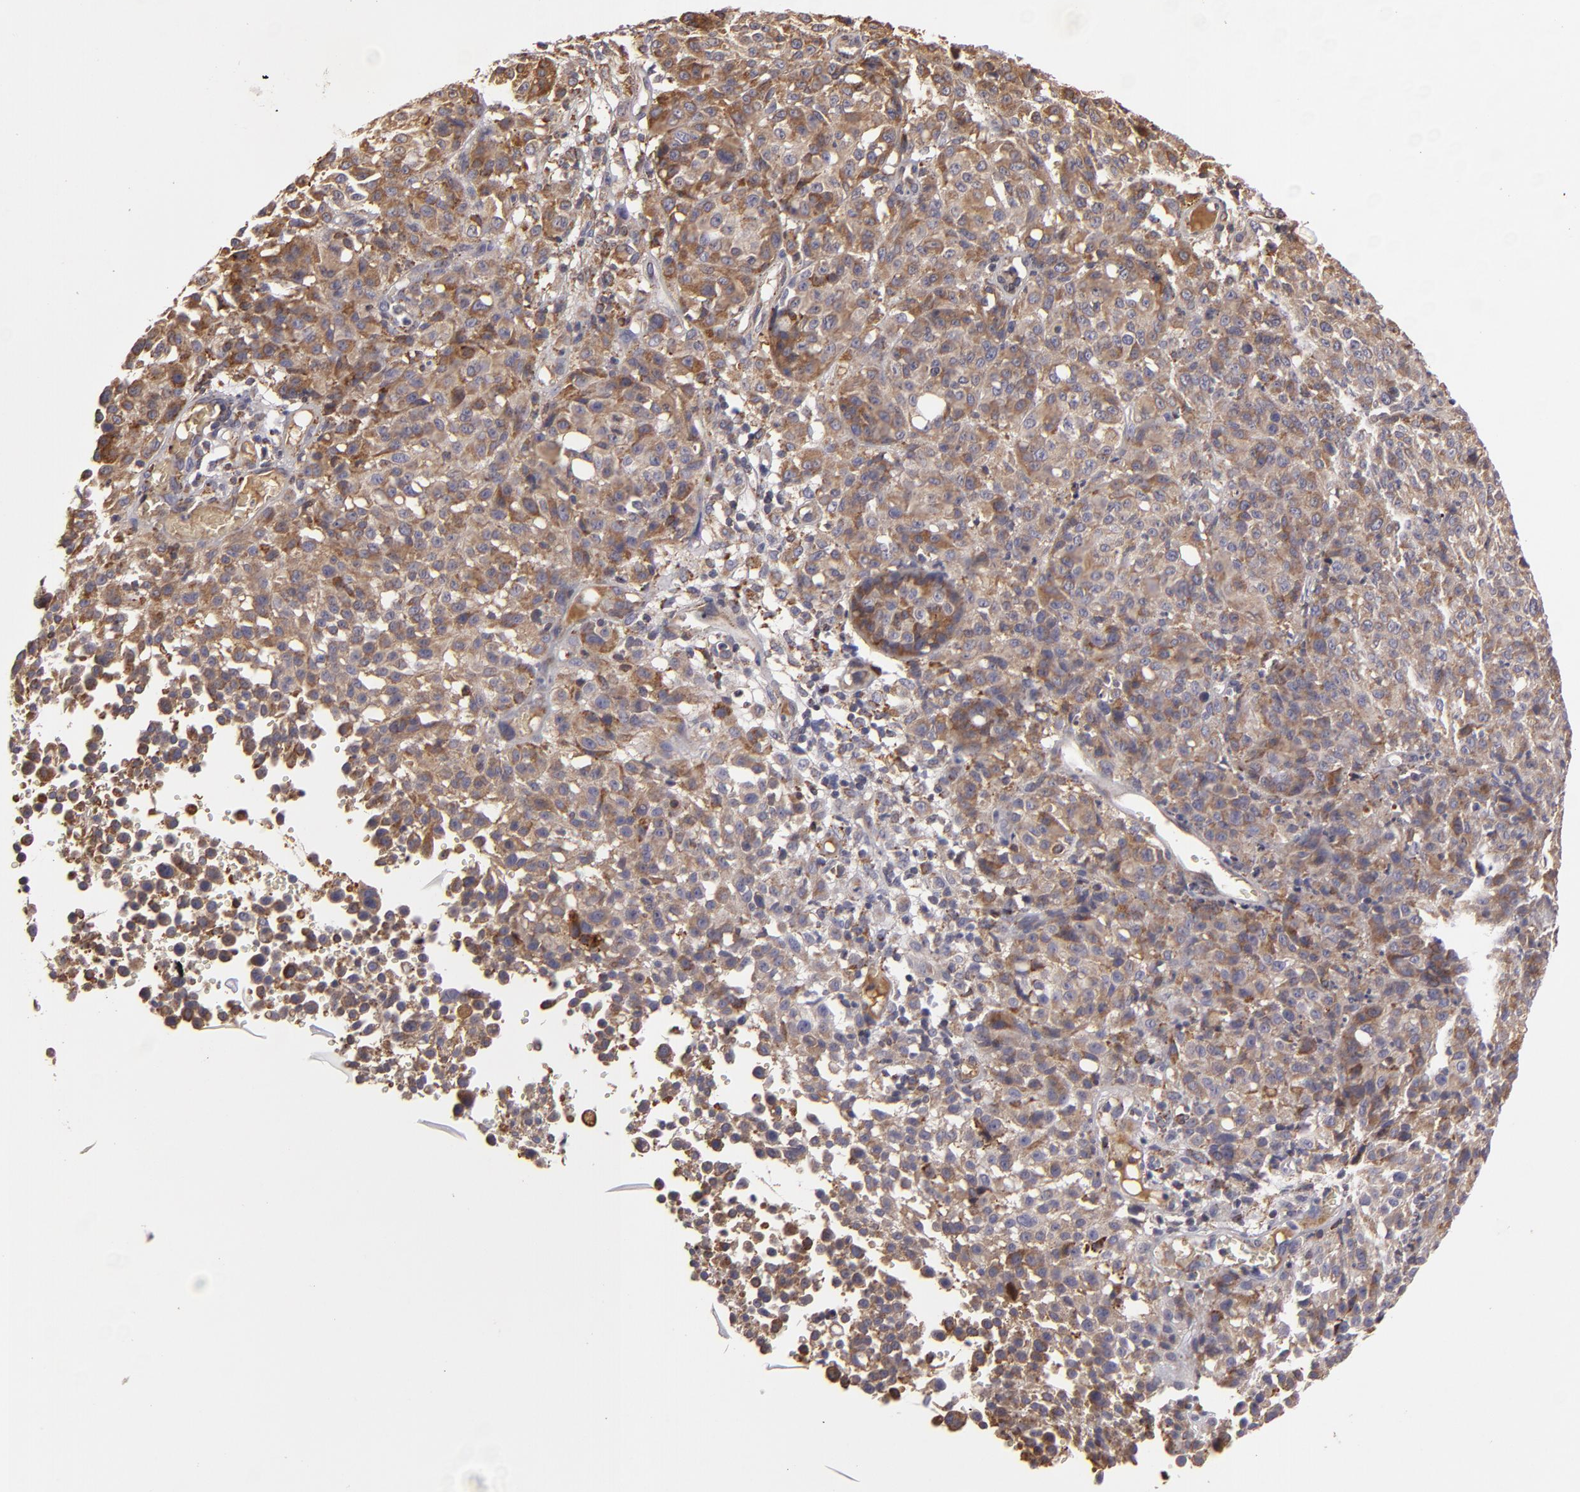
{"staining": {"intensity": "moderate", "quantity": ">75%", "location": "cytoplasmic/membranous"}, "tissue": "melanoma", "cell_type": "Tumor cells", "image_type": "cancer", "snomed": [{"axis": "morphology", "description": "Malignant melanoma, NOS"}, {"axis": "topography", "description": "Skin"}], "caption": "IHC photomicrograph of neoplastic tissue: human melanoma stained using IHC reveals medium levels of moderate protein expression localized specifically in the cytoplasmic/membranous of tumor cells, appearing as a cytoplasmic/membranous brown color.", "gene": "CFB", "patient": {"sex": "female", "age": 49}}